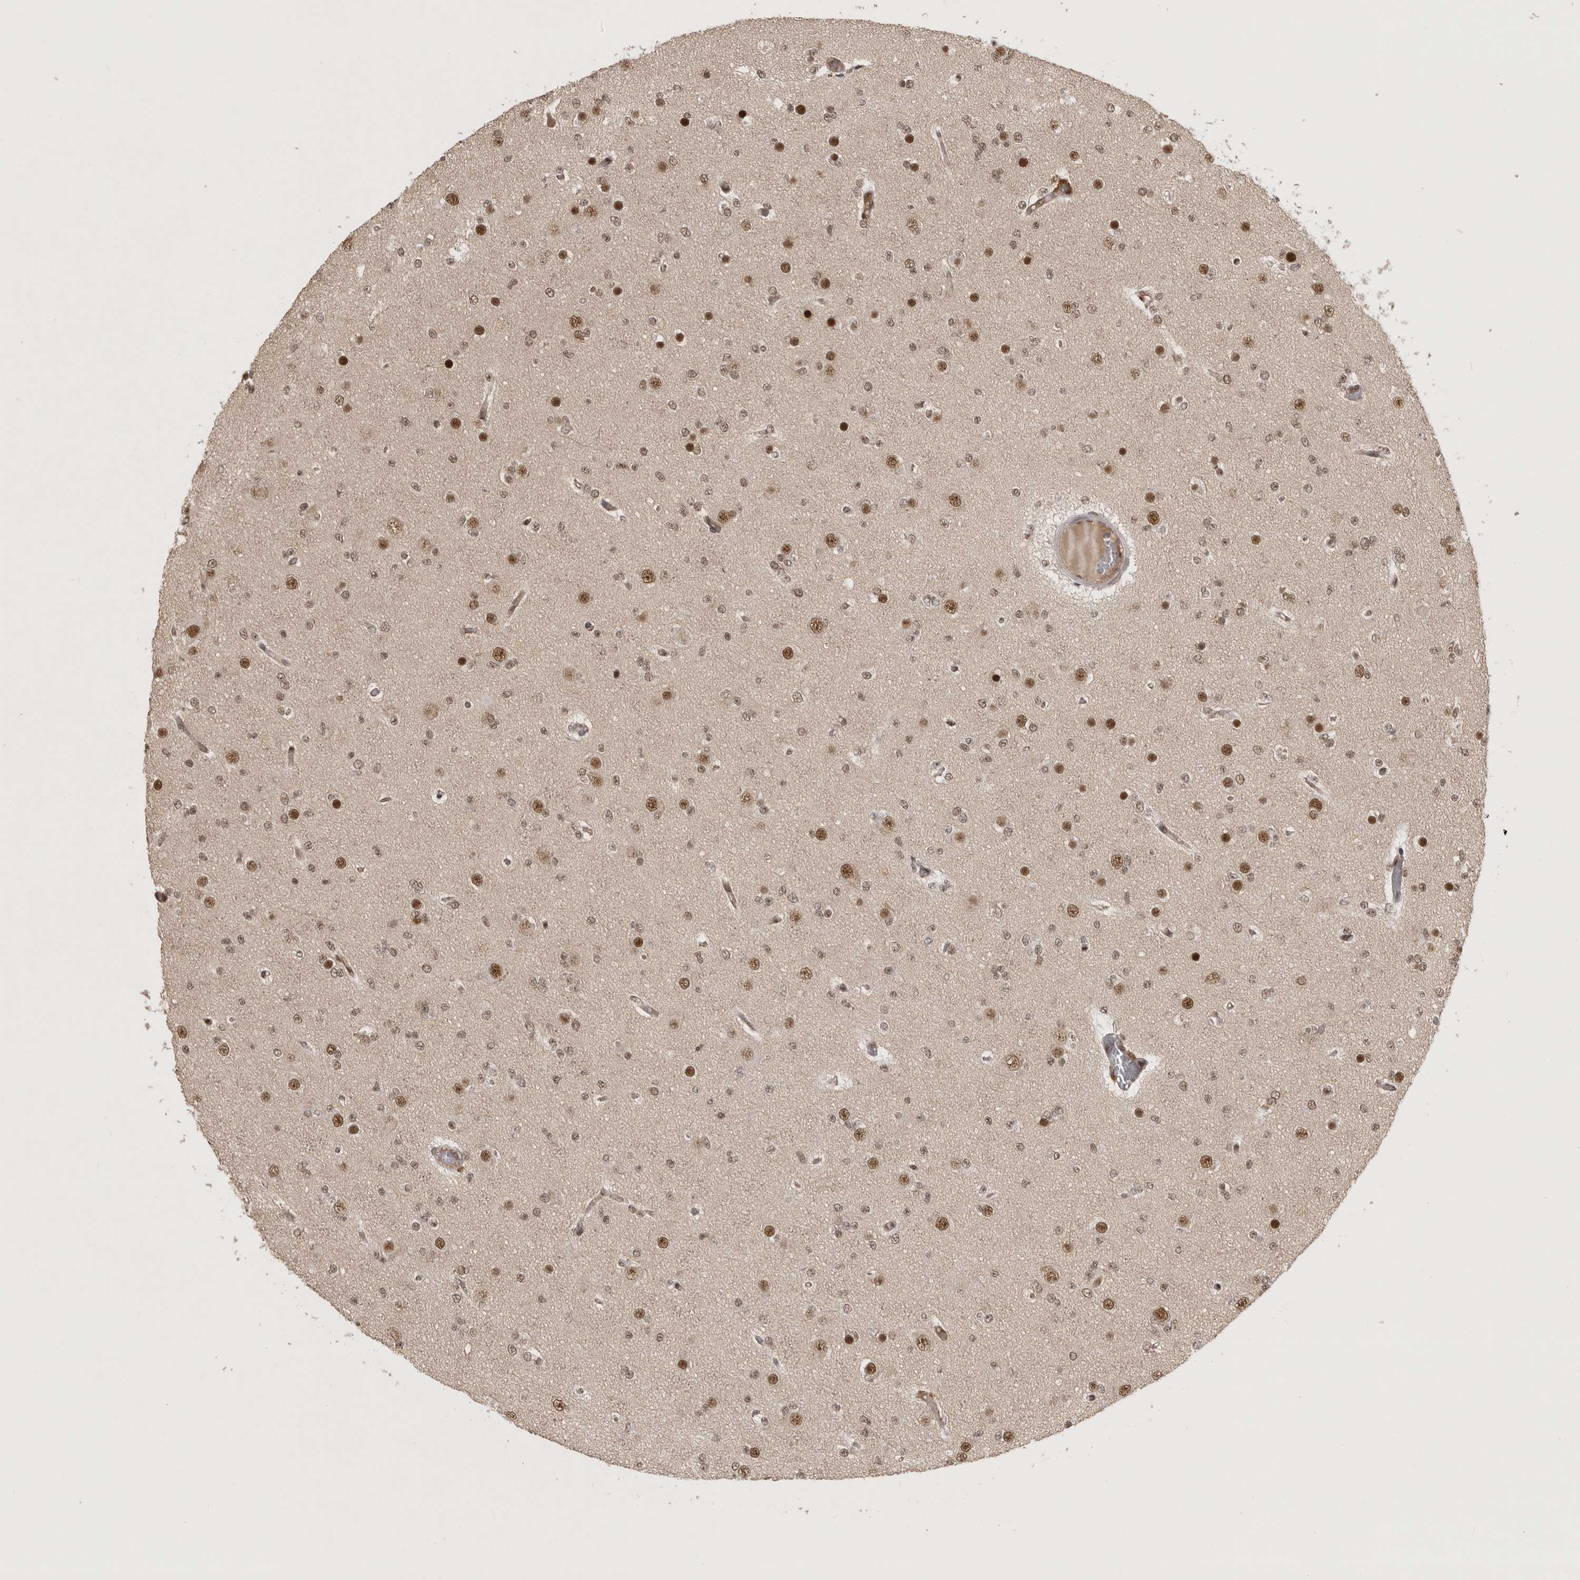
{"staining": {"intensity": "moderate", "quantity": ">75%", "location": "nuclear"}, "tissue": "glioma", "cell_type": "Tumor cells", "image_type": "cancer", "snomed": [{"axis": "morphology", "description": "Glioma, malignant, Low grade"}, {"axis": "topography", "description": "Brain"}], "caption": "This is a micrograph of immunohistochemistry (IHC) staining of glioma, which shows moderate expression in the nuclear of tumor cells.", "gene": "CBLL1", "patient": {"sex": "female", "age": 22}}